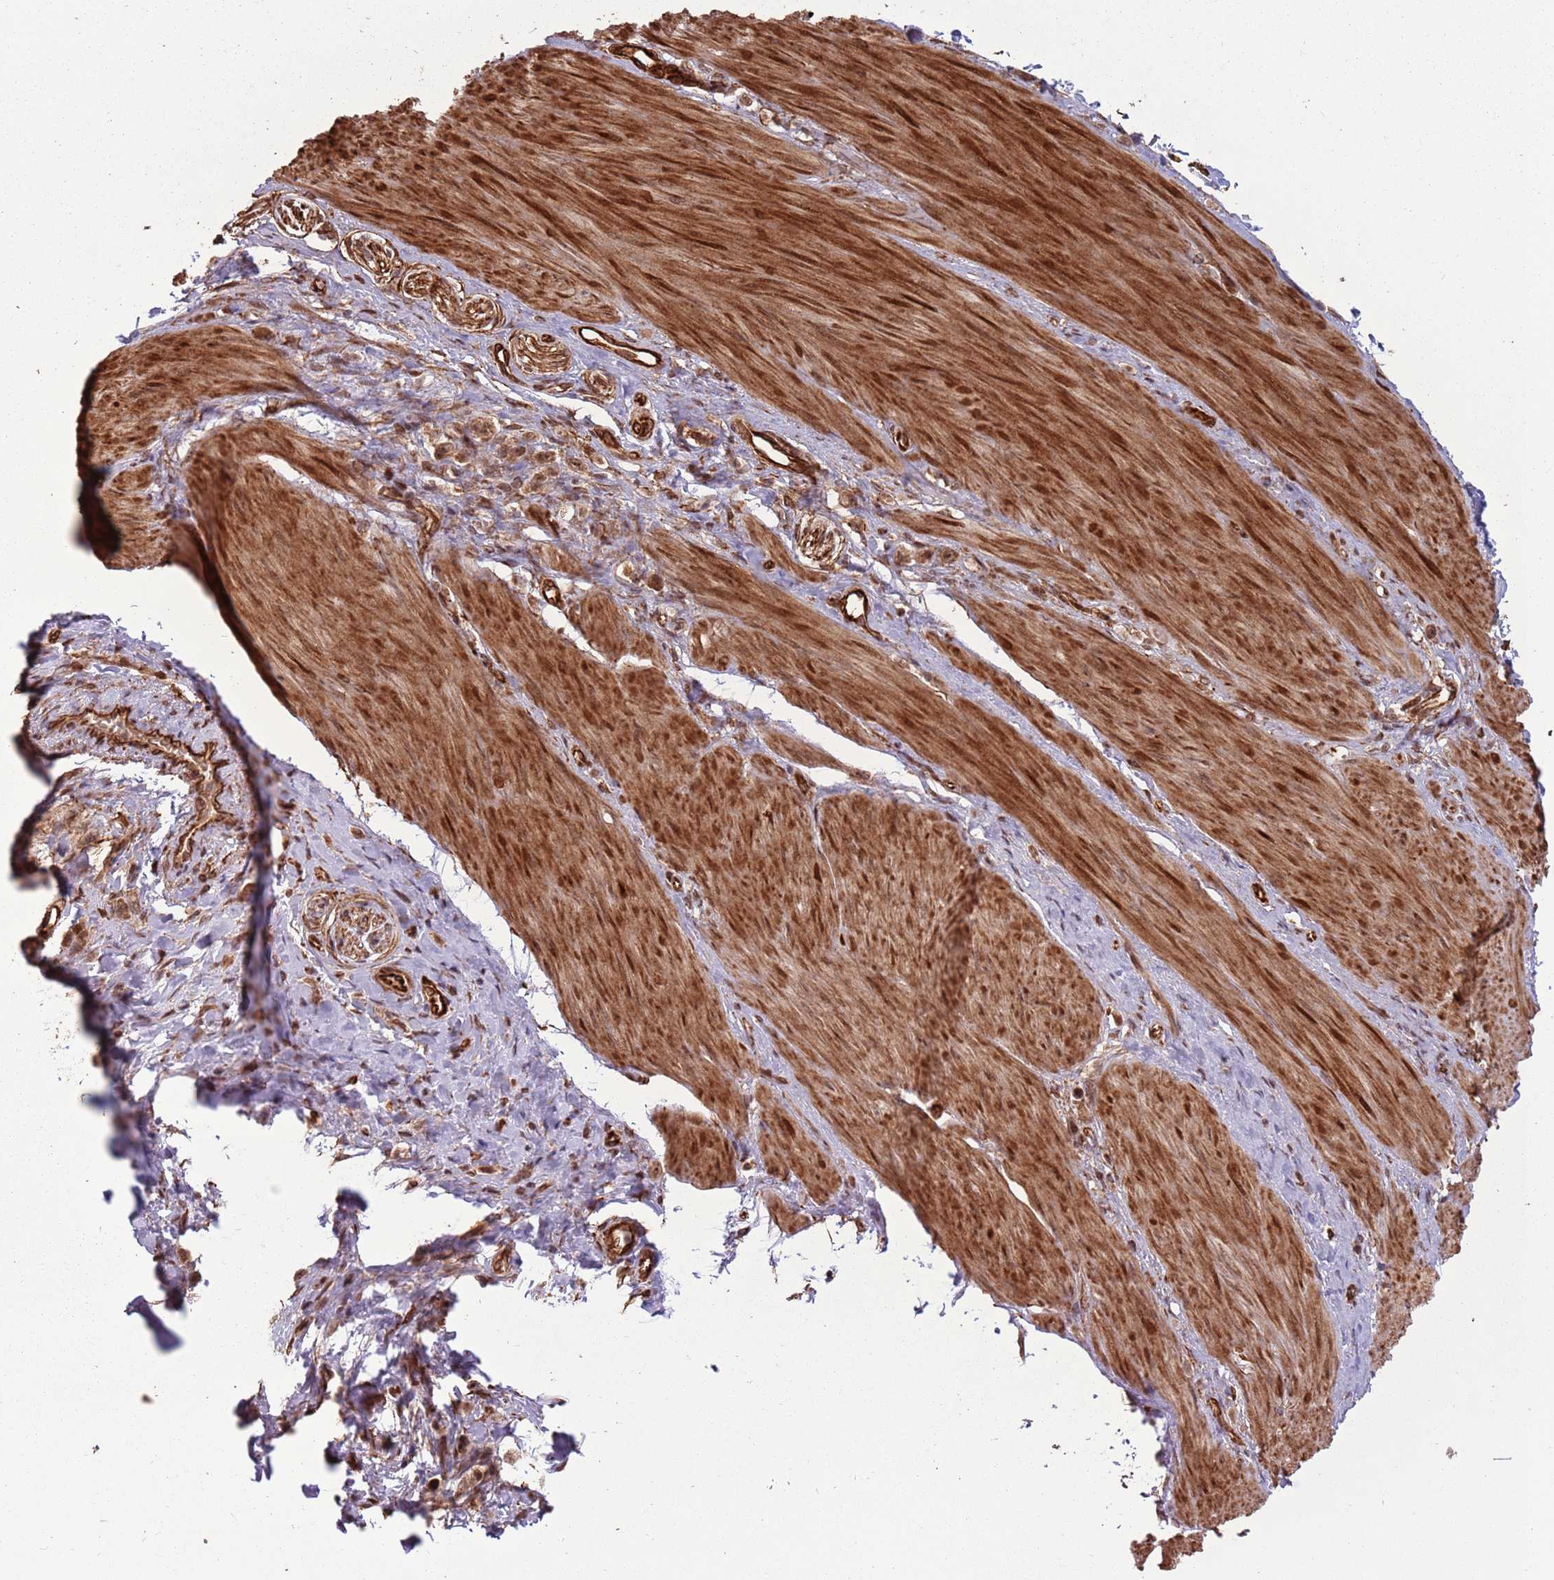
{"staining": {"intensity": "moderate", "quantity": ">75%", "location": "cytoplasmic/membranous,nuclear"}, "tissue": "stomach cancer", "cell_type": "Tumor cells", "image_type": "cancer", "snomed": [{"axis": "morphology", "description": "Adenocarcinoma, NOS"}, {"axis": "topography", "description": "Stomach"}], "caption": "Human stomach adenocarcinoma stained with a protein marker demonstrates moderate staining in tumor cells.", "gene": "ADAMTS3", "patient": {"sex": "female", "age": 65}}